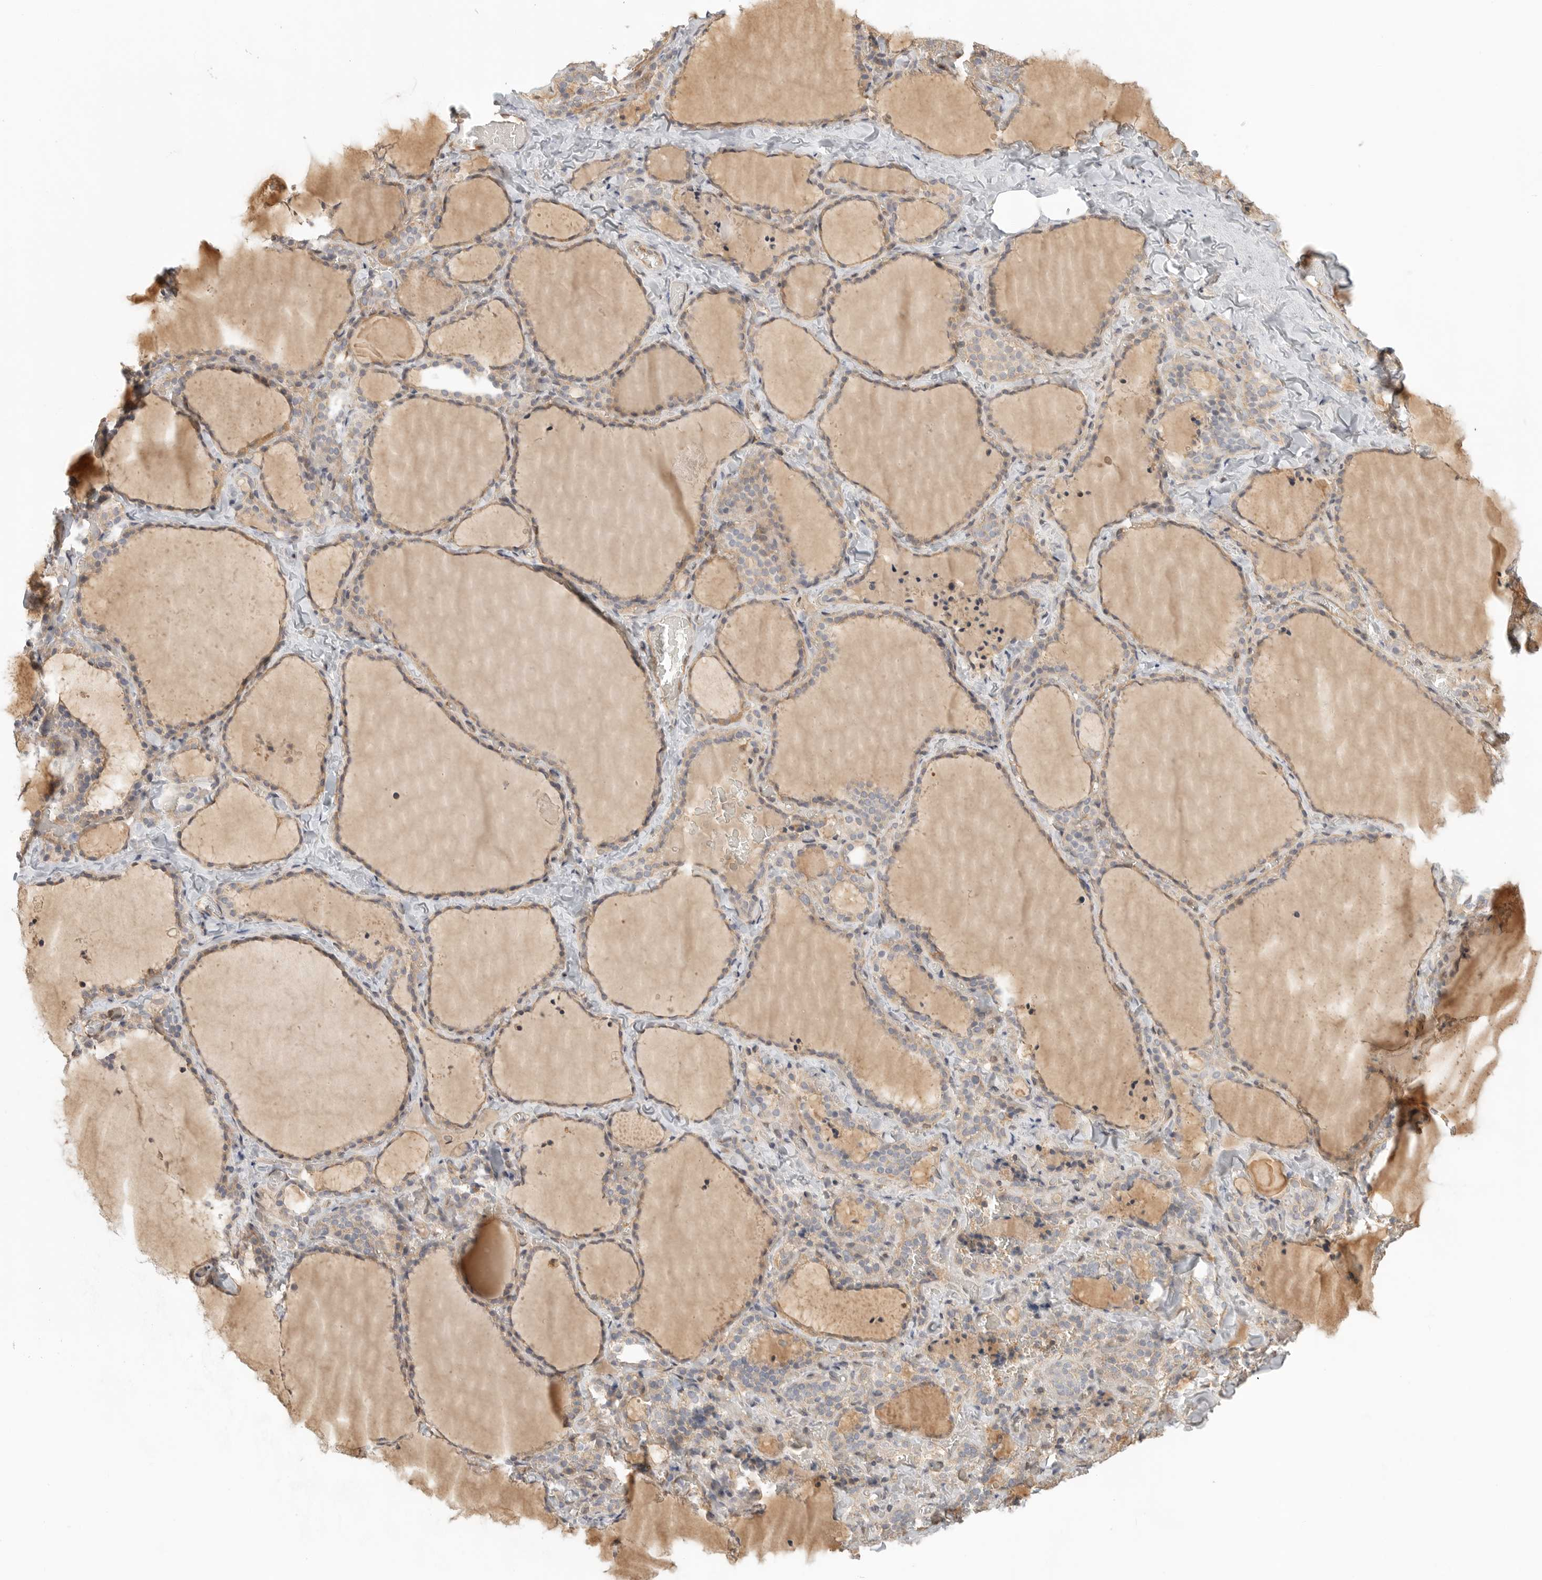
{"staining": {"intensity": "moderate", "quantity": "25%-75%", "location": "cytoplasmic/membranous"}, "tissue": "thyroid gland", "cell_type": "Glandular cells", "image_type": "normal", "snomed": [{"axis": "morphology", "description": "Normal tissue, NOS"}, {"axis": "topography", "description": "Thyroid gland"}], "caption": "Thyroid gland stained for a protein (brown) demonstrates moderate cytoplasmic/membranous positive expression in about 25%-75% of glandular cells.", "gene": "ATOH7", "patient": {"sex": "female", "age": 22}}